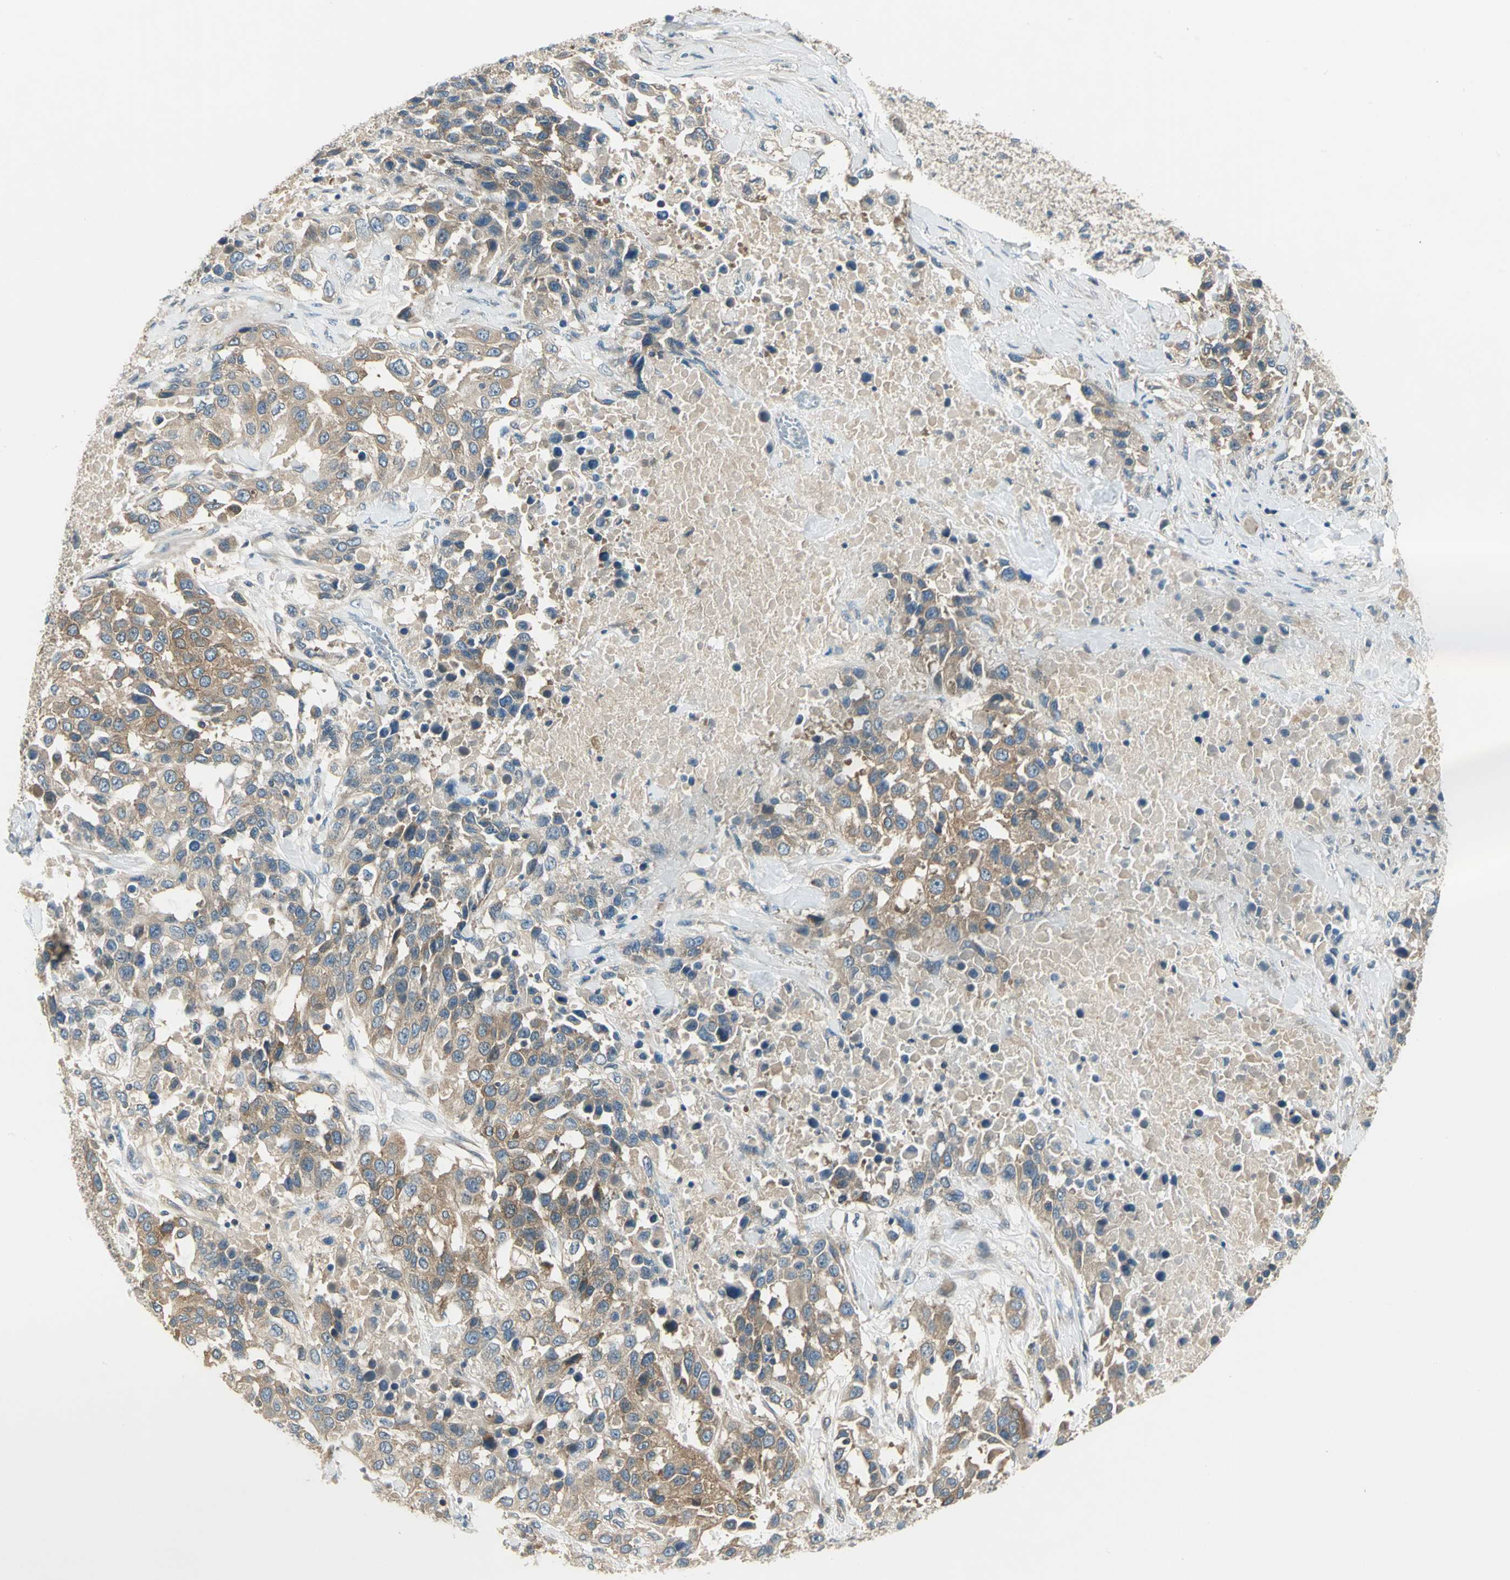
{"staining": {"intensity": "weak", "quantity": ">75%", "location": "cytoplasmic/membranous"}, "tissue": "urothelial cancer", "cell_type": "Tumor cells", "image_type": "cancer", "snomed": [{"axis": "morphology", "description": "Urothelial carcinoma, High grade"}, {"axis": "topography", "description": "Urinary bladder"}], "caption": "Weak cytoplasmic/membranous staining for a protein is appreciated in approximately >75% of tumor cells of urothelial cancer using IHC.", "gene": "PRKAA1", "patient": {"sex": "female", "age": 80}}